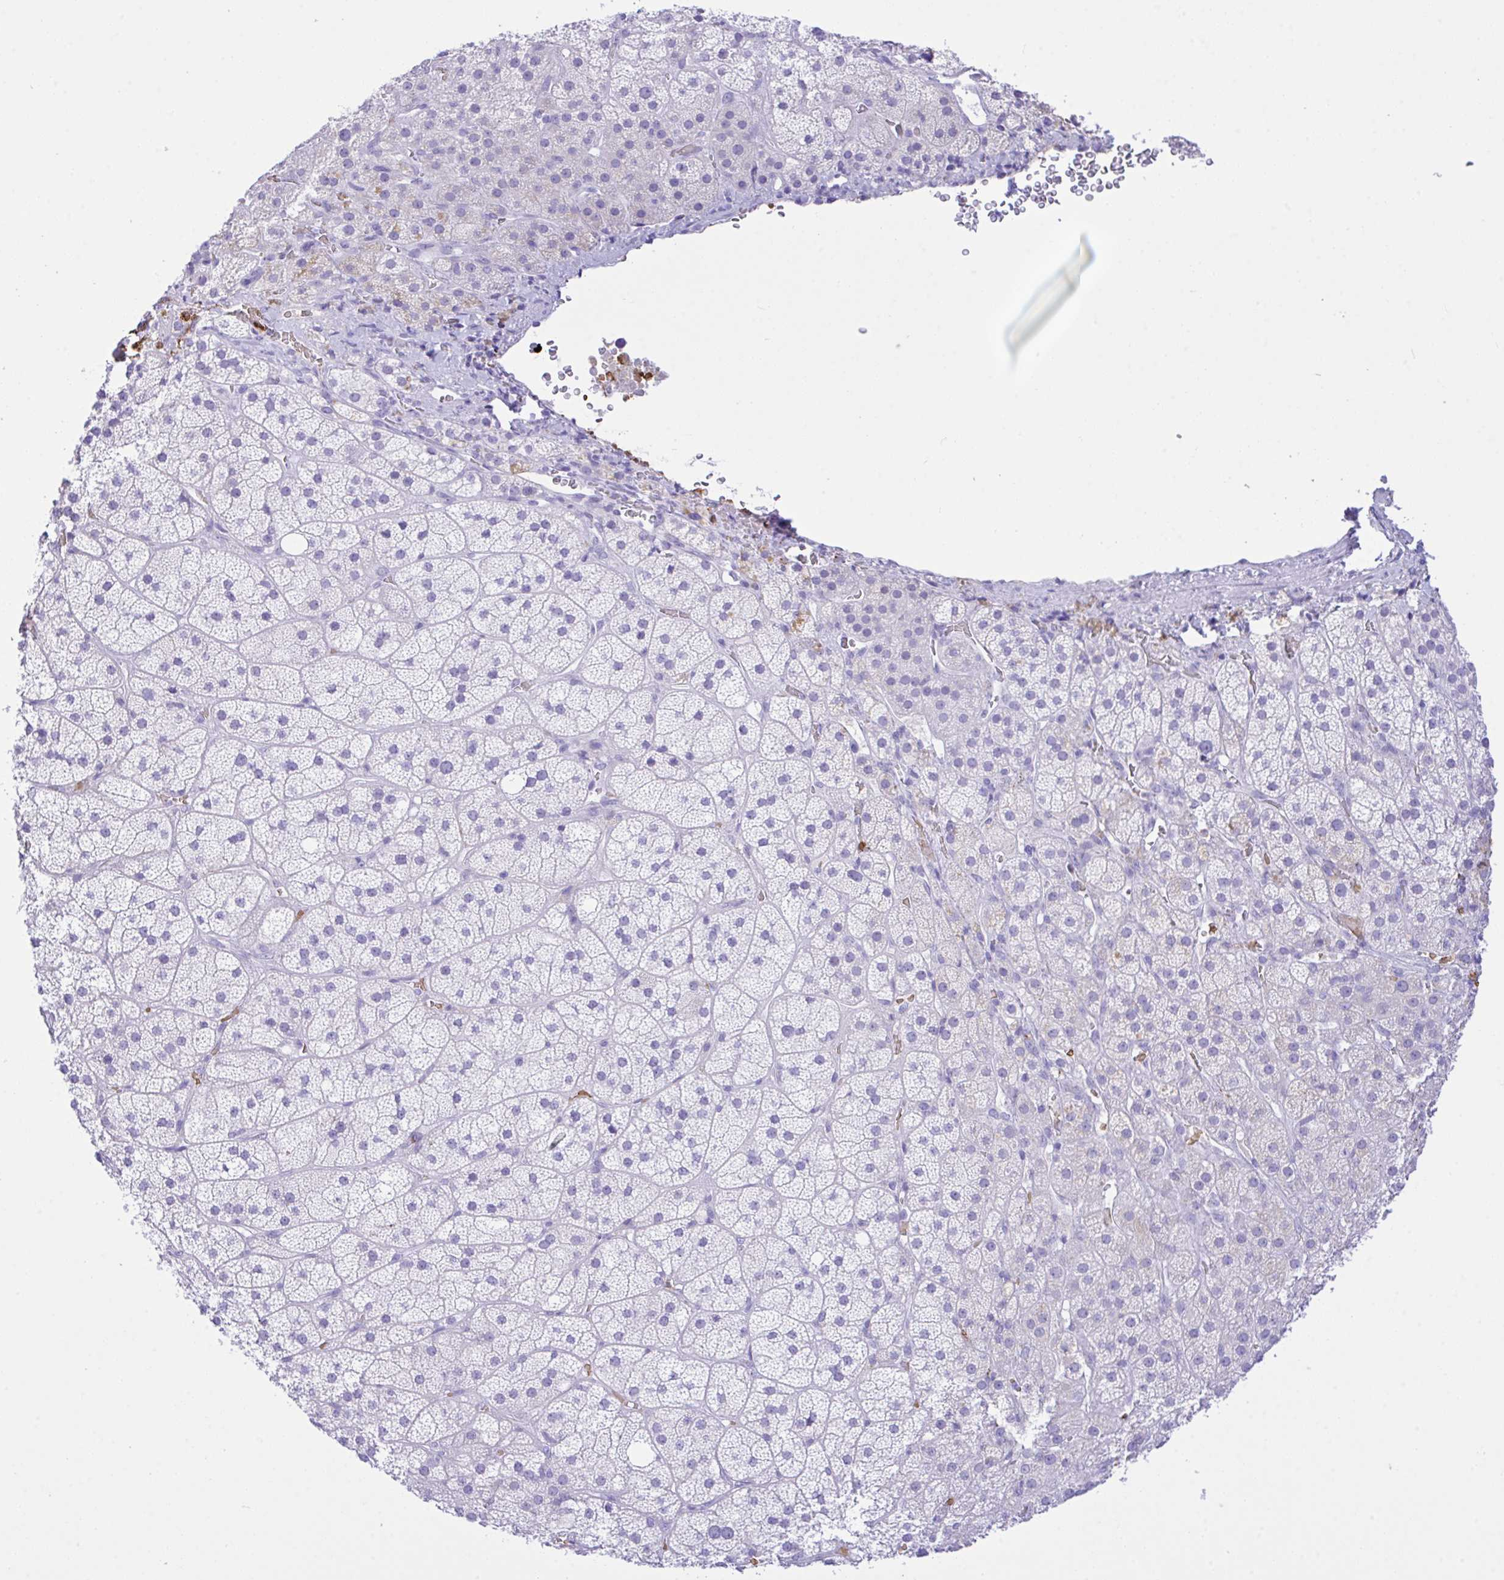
{"staining": {"intensity": "weak", "quantity": "<25%", "location": "cytoplasmic/membranous"}, "tissue": "adrenal gland", "cell_type": "Glandular cells", "image_type": "normal", "snomed": [{"axis": "morphology", "description": "Normal tissue, NOS"}, {"axis": "topography", "description": "Adrenal gland"}], "caption": "An IHC photomicrograph of unremarkable adrenal gland is shown. There is no staining in glandular cells of adrenal gland. The staining is performed using DAB brown chromogen with nuclei counter-stained in using hematoxylin.", "gene": "ZNF221", "patient": {"sex": "male", "age": 57}}